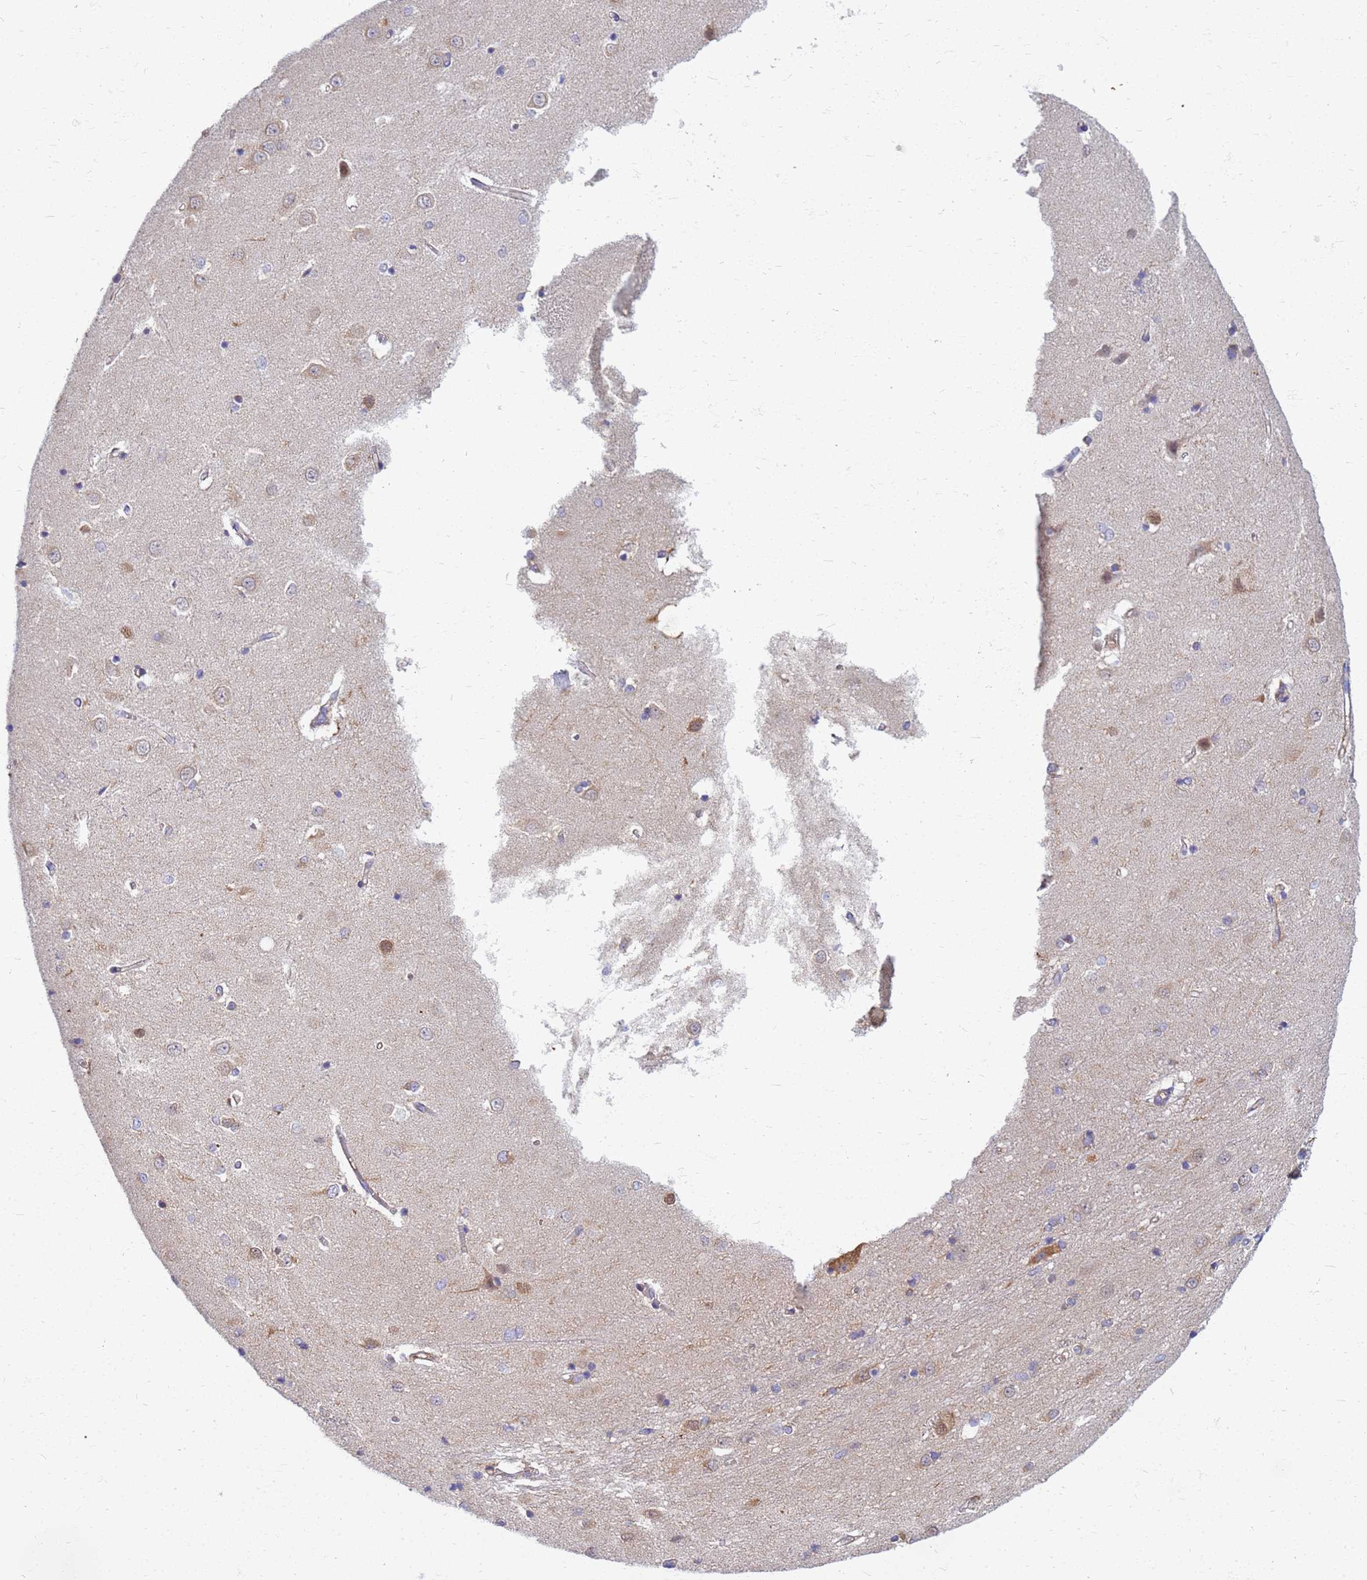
{"staining": {"intensity": "negative", "quantity": "none", "location": "none"}, "tissue": "caudate", "cell_type": "Glial cells", "image_type": "normal", "snomed": [{"axis": "morphology", "description": "Normal tissue, NOS"}, {"axis": "topography", "description": "Lateral ventricle wall"}], "caption": "Benign caudate was stained to show a protein in brown. There is no significant positivity in glial cells. (DAB (3,3'-diaminobenzidine) IHC, high magnification).", "gene": "EEA1", "patient": {"sex": "male", "age": 37}}